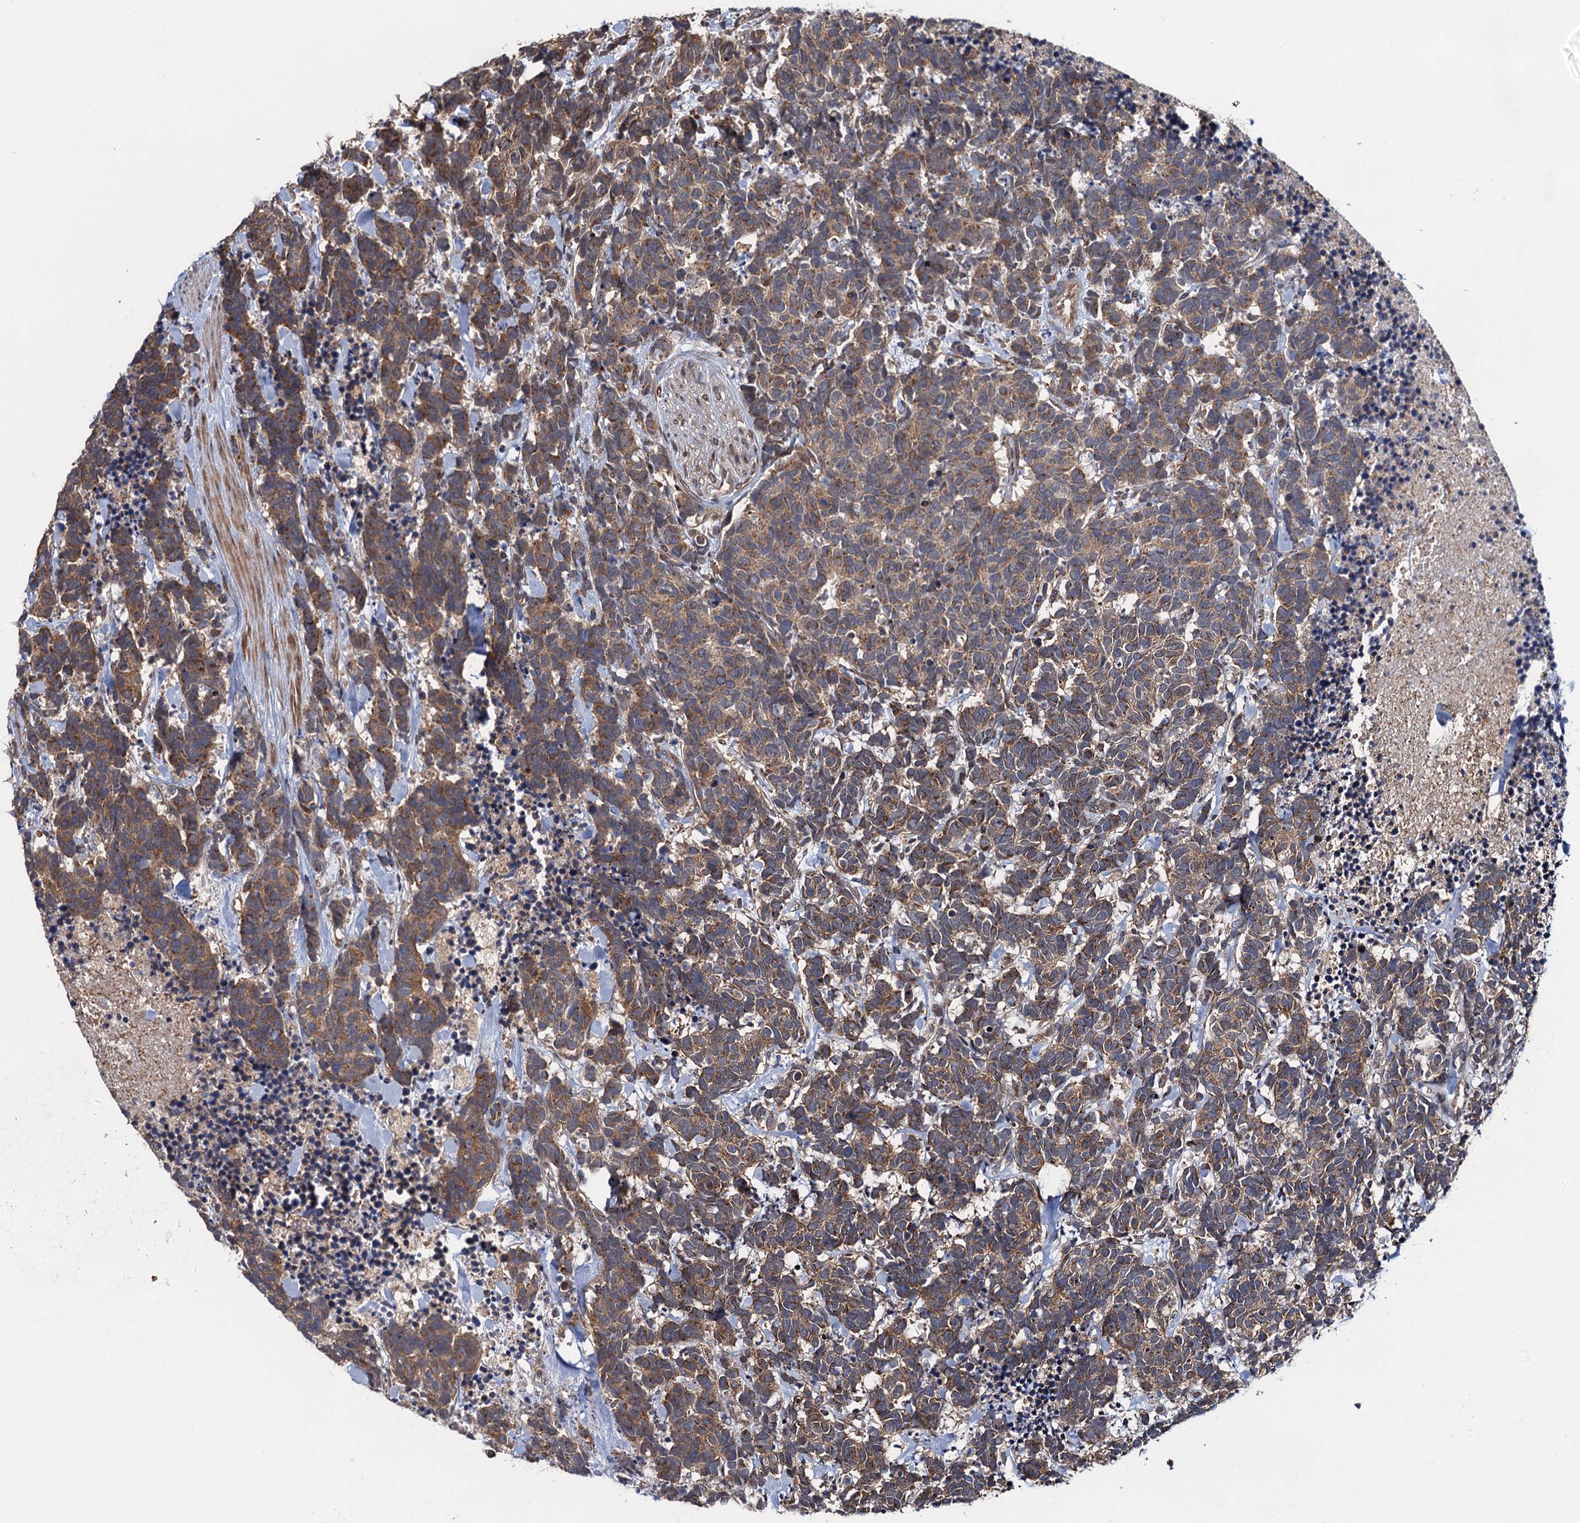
{"staining": {"intensity": "moderate", "quantity": ">75%", "location": "cytoplasmic/membranous"}, "tissue": "carcinoid", "cell_type": "Tumor cells", "image_type": "cancer", "snomed": [{"axis": "morphology", "description": "Carcinoma, NOS"}, {"axis": "morphology", "description": "Carcinoid, malignant, NOS"}, {"axis": "topography", "description": "Prostate"}], "caption": "High-magnification brightfield microscopy of carcinoid stained with DAB (3,3'-diaminobenzidine) (brown) and counterstained with hematoxylin (blue). tumor cells exhibit moderate cytoplasmic/membranous staining is present in approximately>75% of cells.", "gene": "EVX2", "patient": {"sex": "male", "age": 57}}